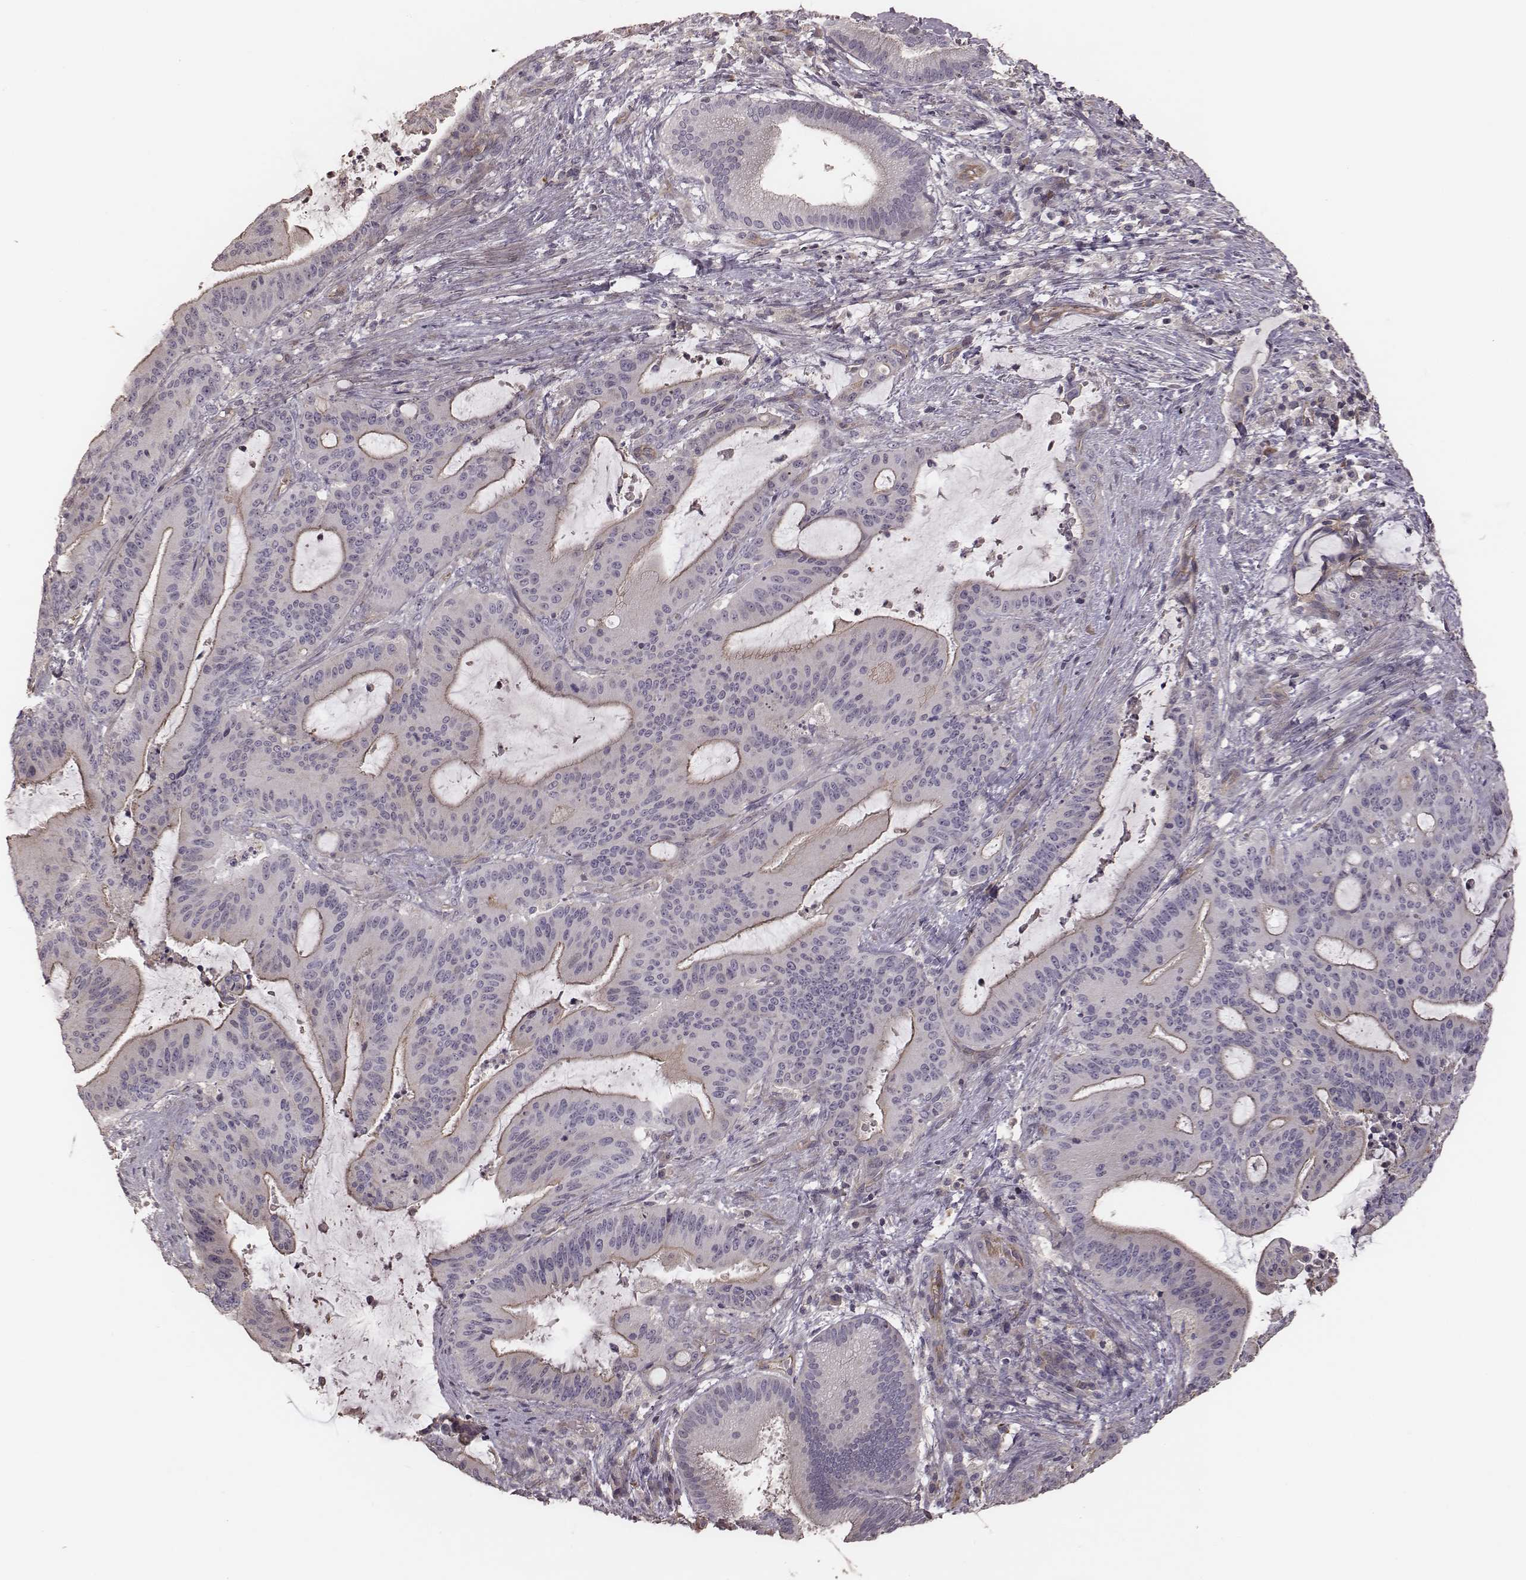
{"staining": {"intensity": "moderate", "quantity": "<25%", "location": "cytoplasmic/membranous"}, "tissue": "liver cancer", "cell_type": "Tumor cells", "image_type": "cancer", "snomed": [{"axis": "morphology", "description": "Cholangiocarcinoma"}, {"axis": "topography", "description": "Liver"}], "caption": "Human liver cancer (cholangiocarcinoma) stained for a protein (brown) exhibits moderate cytoplasmic/membranous positive staining in approximately <25% of tumor cells.", "gene": "OTOGL", "patient": {"sex": "female", "age": 73}}